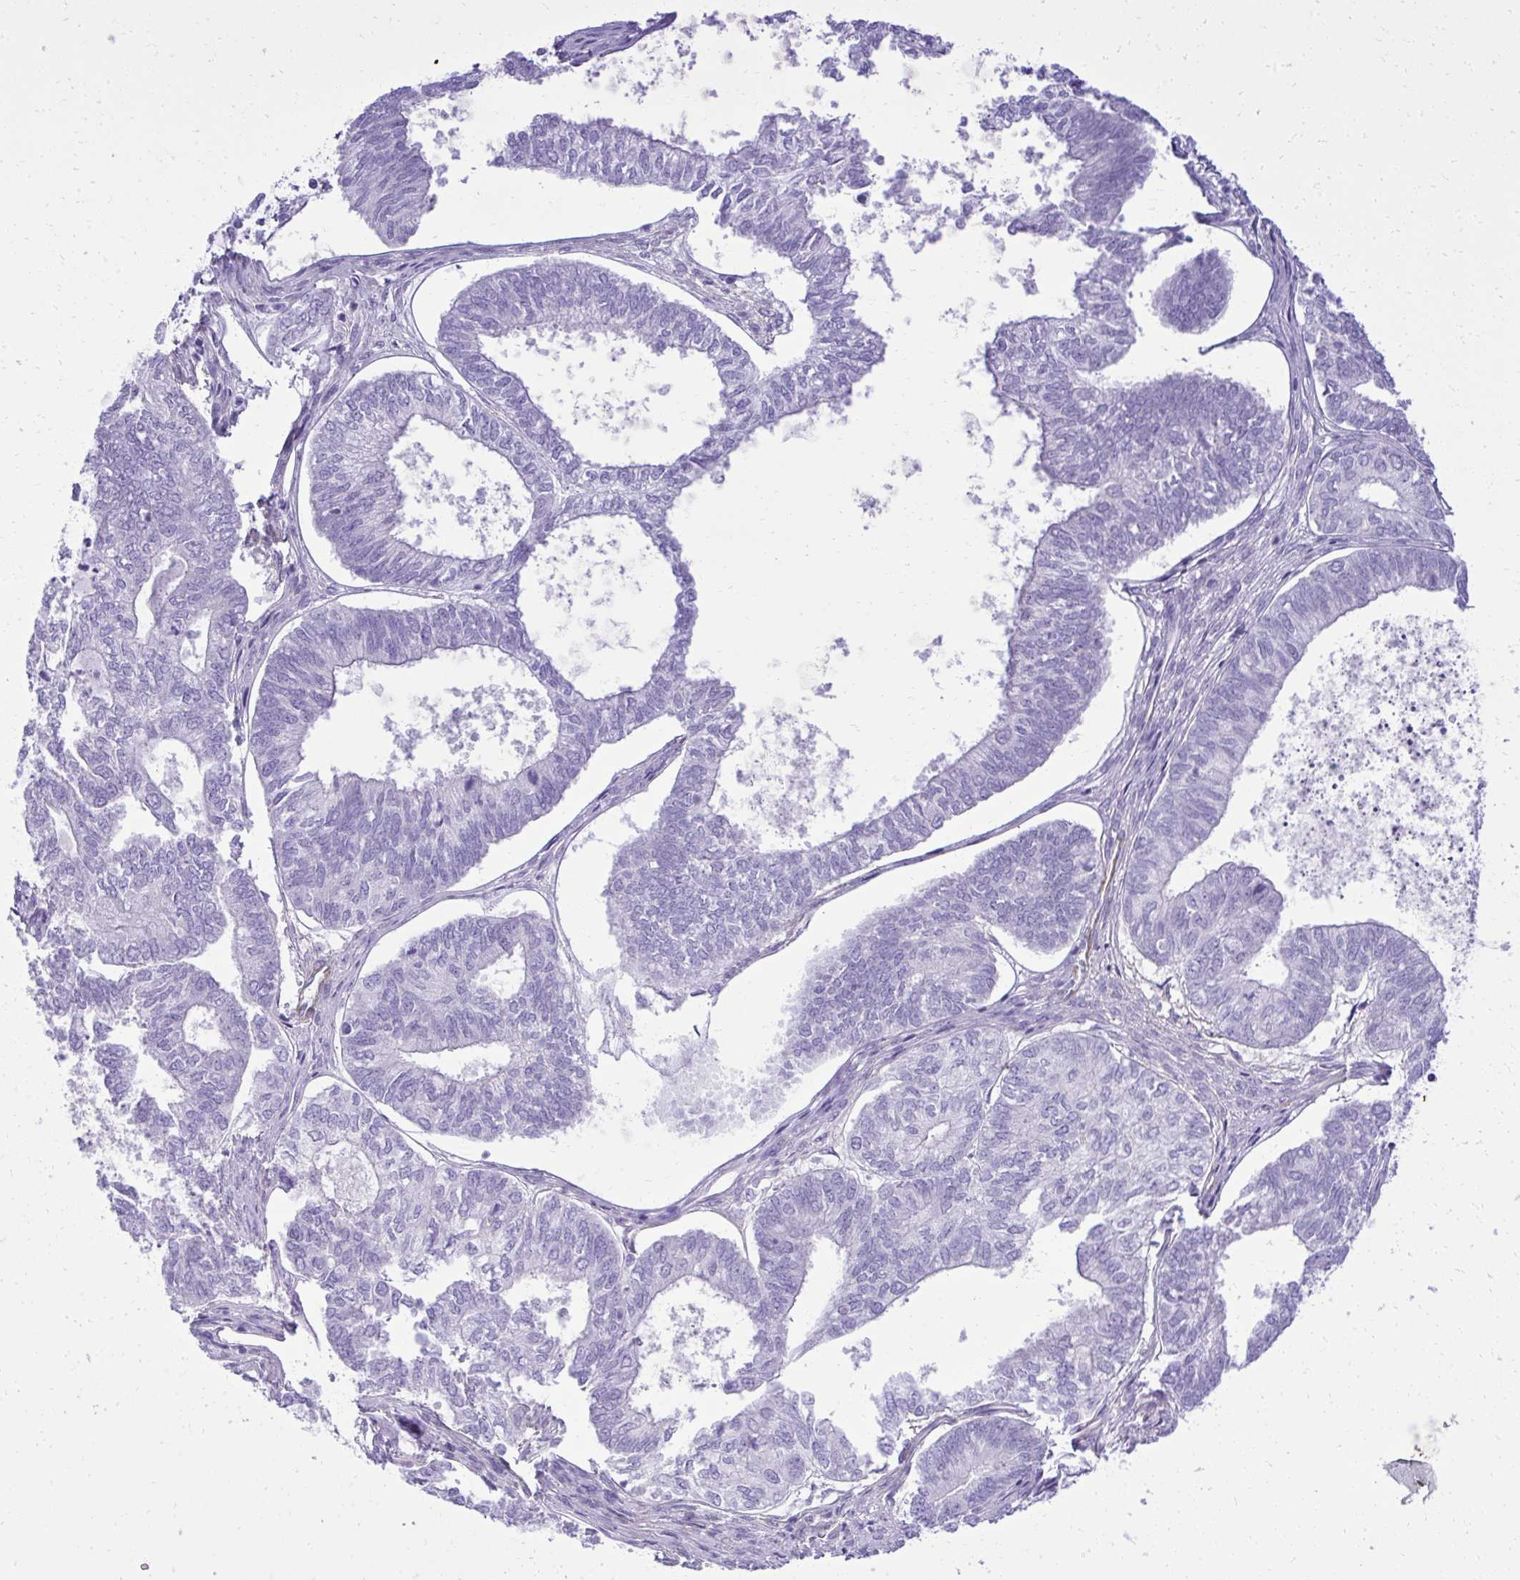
{"staining": {"intensity": "negative", "quantity": "none", "location": "none"}, "tissue": "ovarian cancer", "cell_type": "Tumor cells", "image_type": "cancer", "snomed": [{"axis": "morphology", "description": "Carcinoma, endometroid"}, {"axis": "topography", "description": "Ovary"}], "caption": "DAB immunohistochemical staining of ovarian endometroid carcinoma exhibits no significant staining in tumor cells.", "gene": "PITPNM3", "patient": {"sex": "female", "age": 64}}